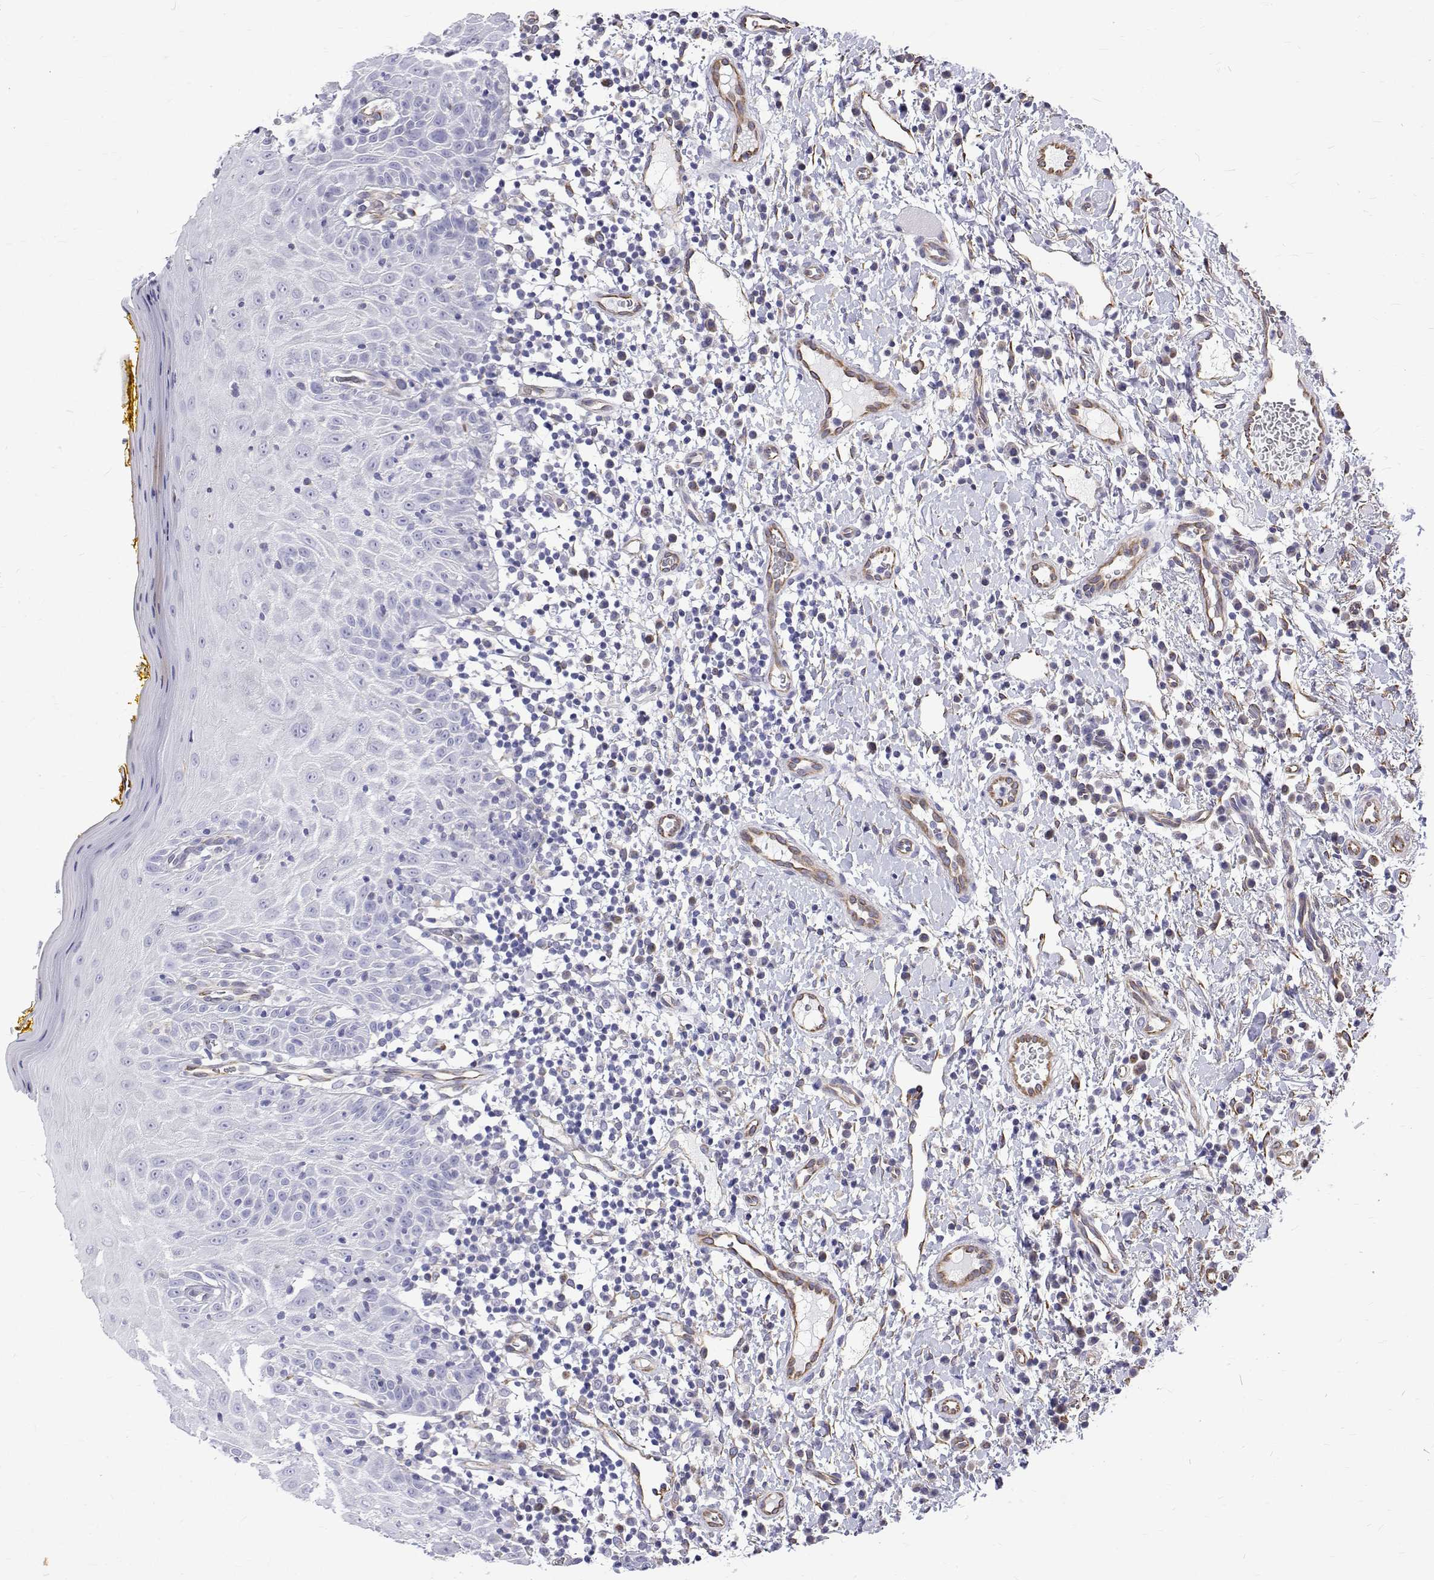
{"staining": {"intensity": "negative", "quantity": "none", "location": "none"}, "tissue": "oral mucosa", "cell_type": "Squamous epithelial cells", "image_type": "normal", "snomed": [{"axis": "morphology", "description": "Normal tissue, NOS"}, {"axis": "topography", "description": "Oral tissue"}, {"axis": "topography", "description": "Tounge, NOS"}], "caption": "The histopathology image exhibits no staining of squamous epithelial cells in normal oral mucosa. (DAB immunohistochemistry (IHC), high magnification).", "gene": "OPRPN", "patient": {"sex": "female", "age": 58}}